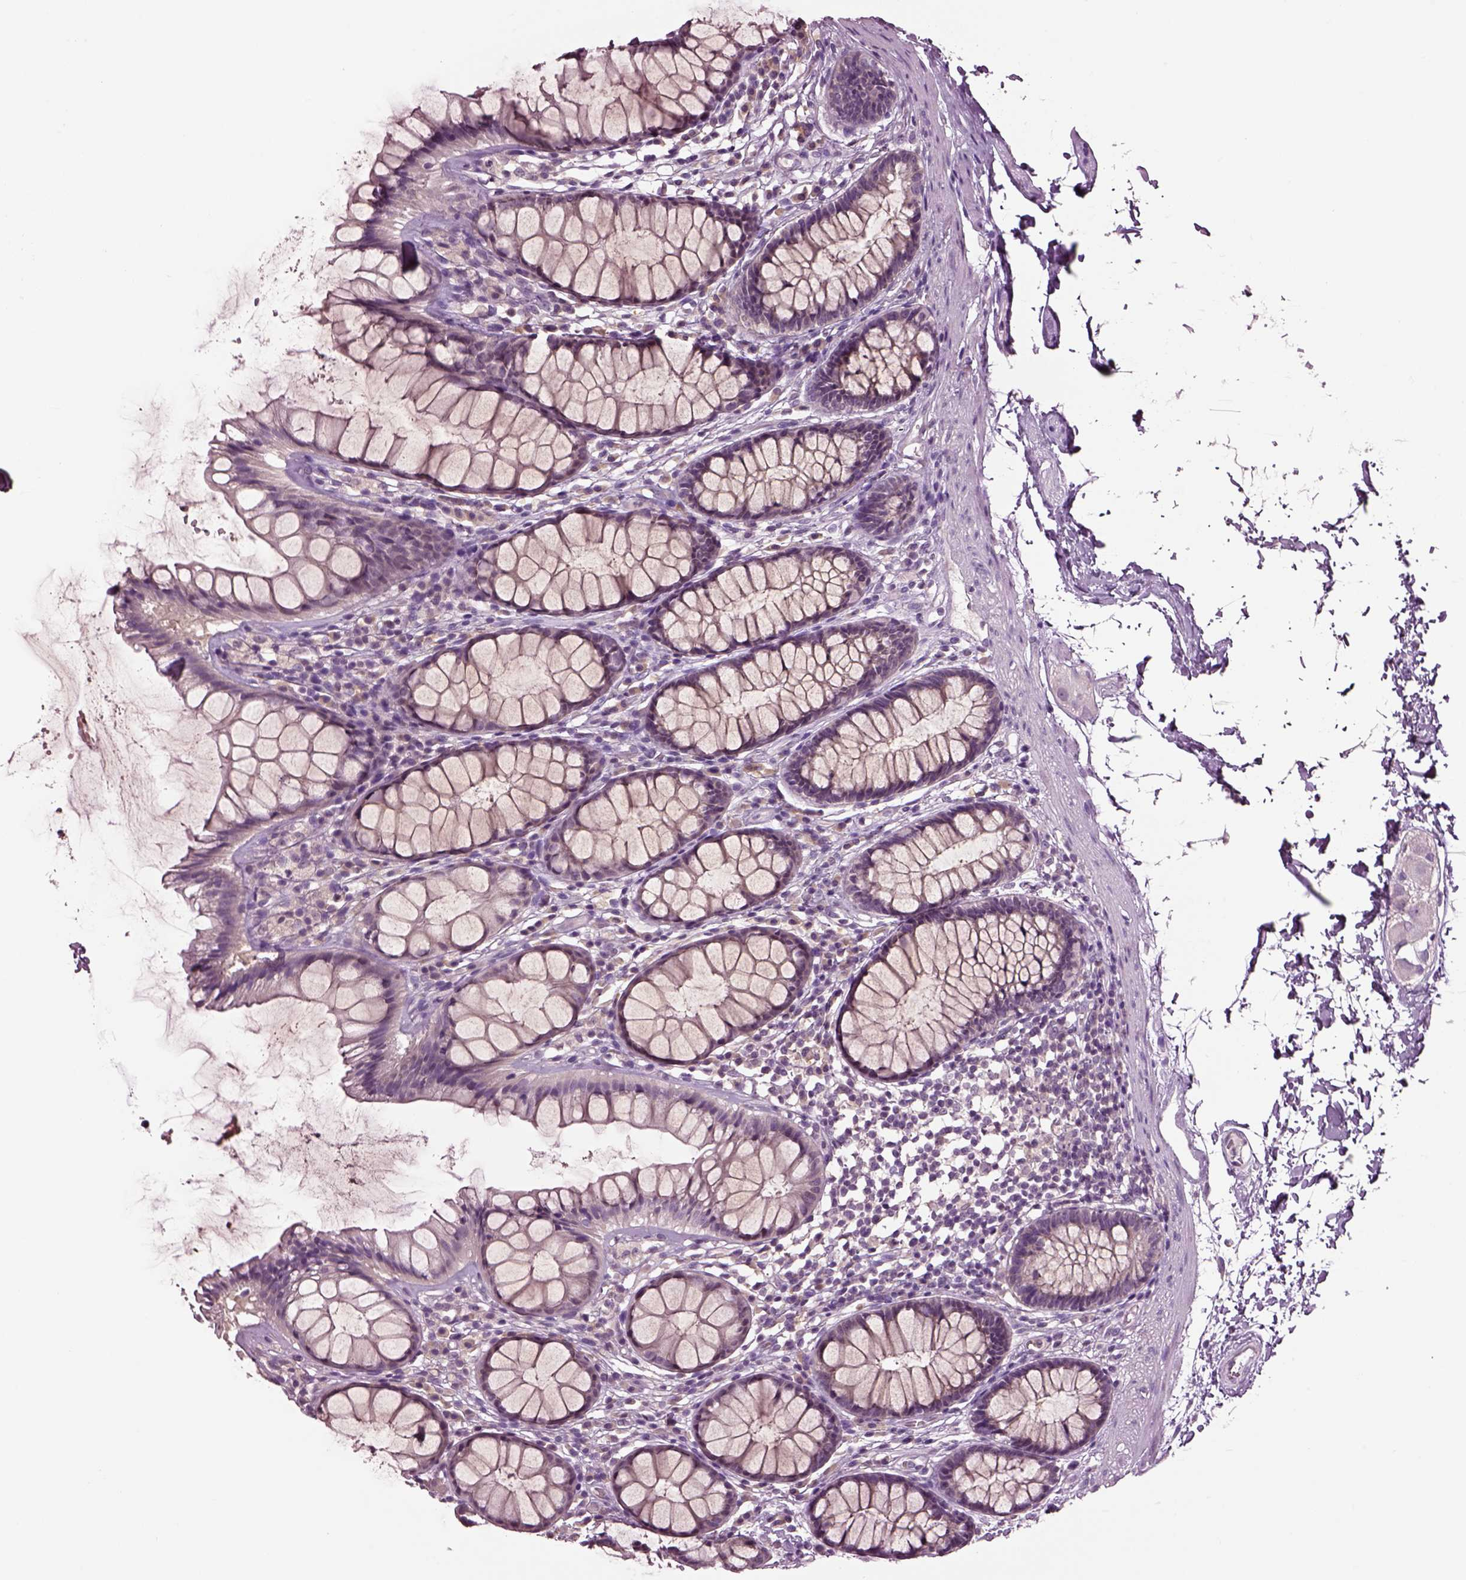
{"staining": {"intensity": "negative", "quantity": "none", "location": "none"}, "tissue": "rectum", "cell_type": "Glandular cells", "image_type": "normal", "snomed": [{"axis": "morphology", "description": "Normal tissue, NOS"}, {"axis": "topography", "description": "Rectum"}], "caption": "High power microscopy histopathology image of an IHC histopathology image of benign rectum, revealing no significant expression in glandular cells.", "gene": "CLPSL1", "patient": {"sex": "male", "age": 72}}